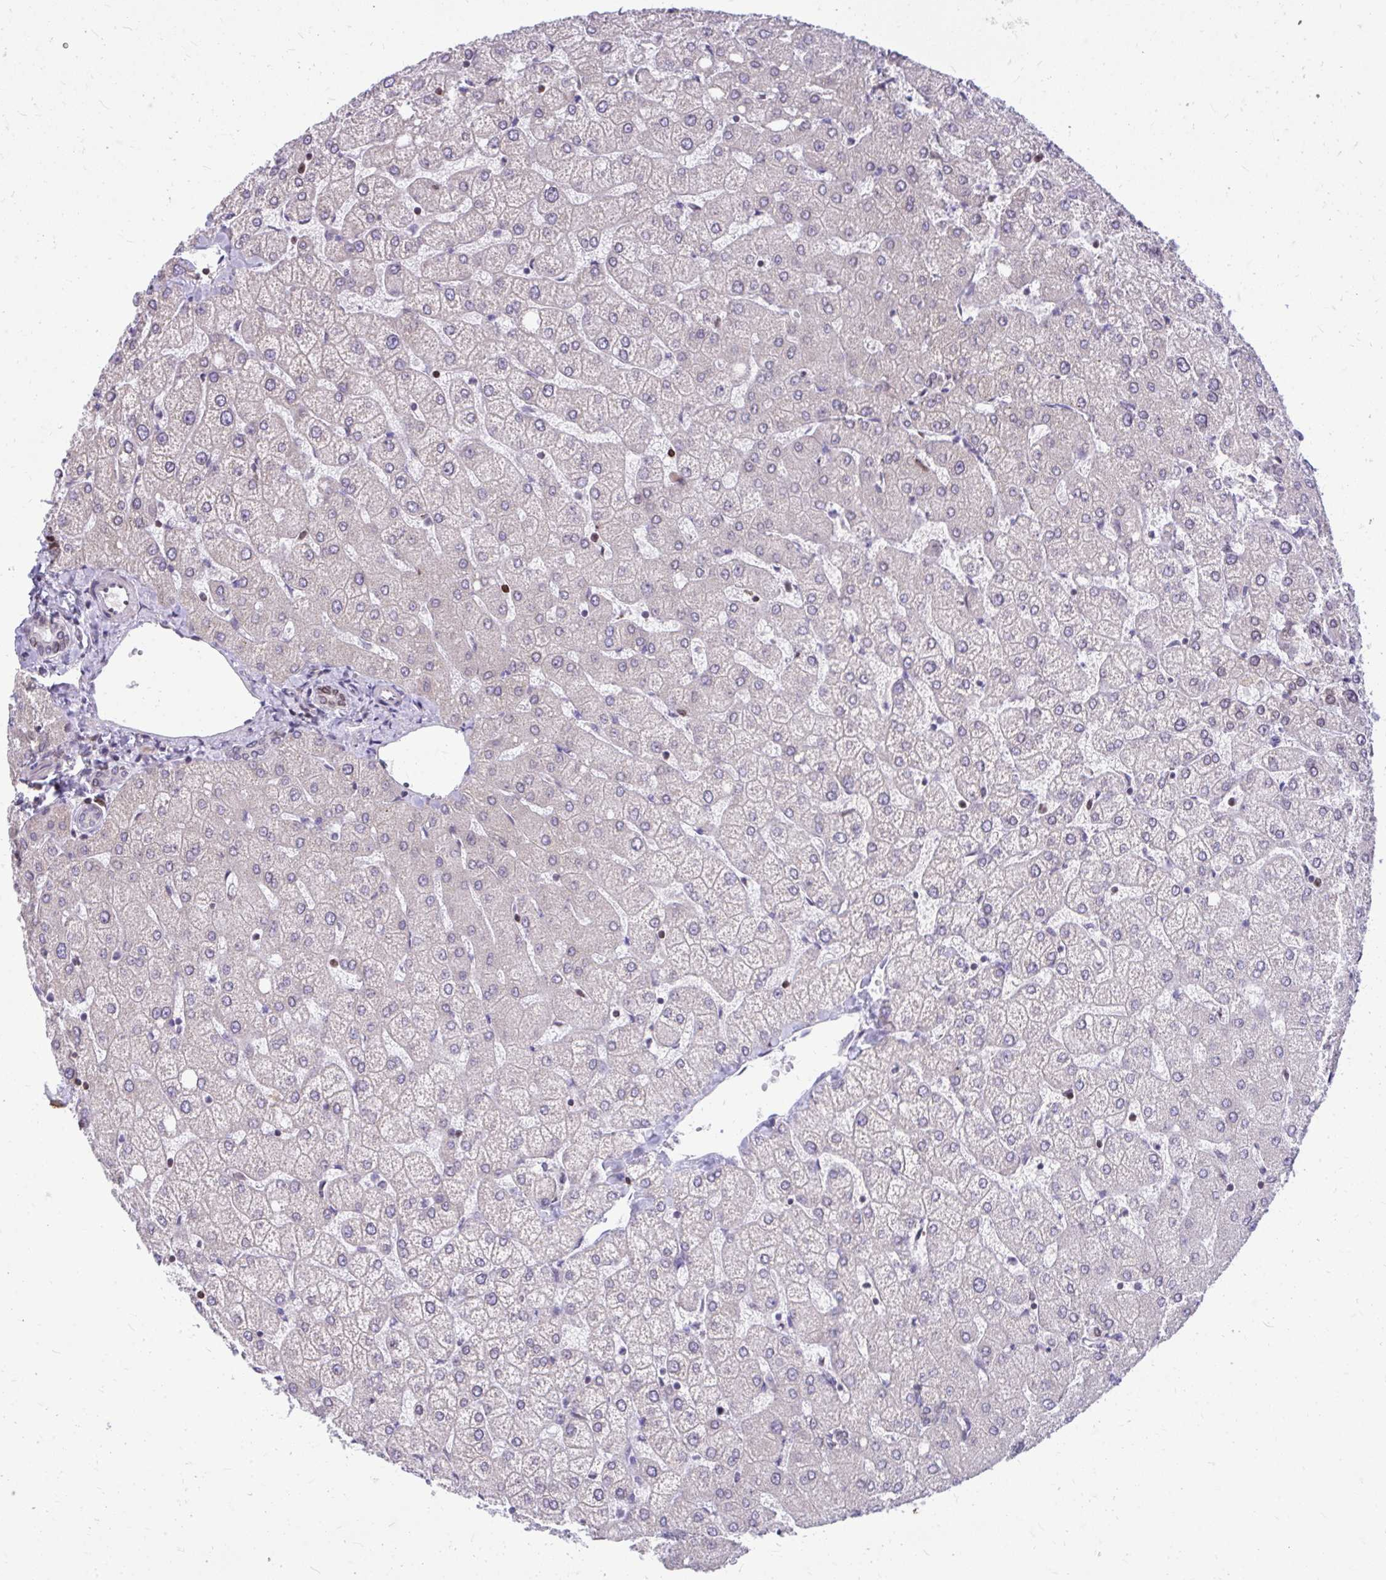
{"staining": {"intensity": "moderate", "quantity": "<25%", "location": "cytoplasmic/membranous,nuclear"}, "tissue": "liver", "cell_type": "Cholangiocytes", "image_type": "normal", "snomed": [{"axis": "morphology", "description": "Normal tissue, NOS"}, {"axis": "topography", "description": "Liver"}], "caption": "Approximately <25% of cholangiocytes in benign liver display moderate cytoplasmic/membranous,nuclear protein staining as visualized by brown immunohistochemical staining.", "gene": "RPS6KA2", "patient": {"sex": "female", "age": 54}}